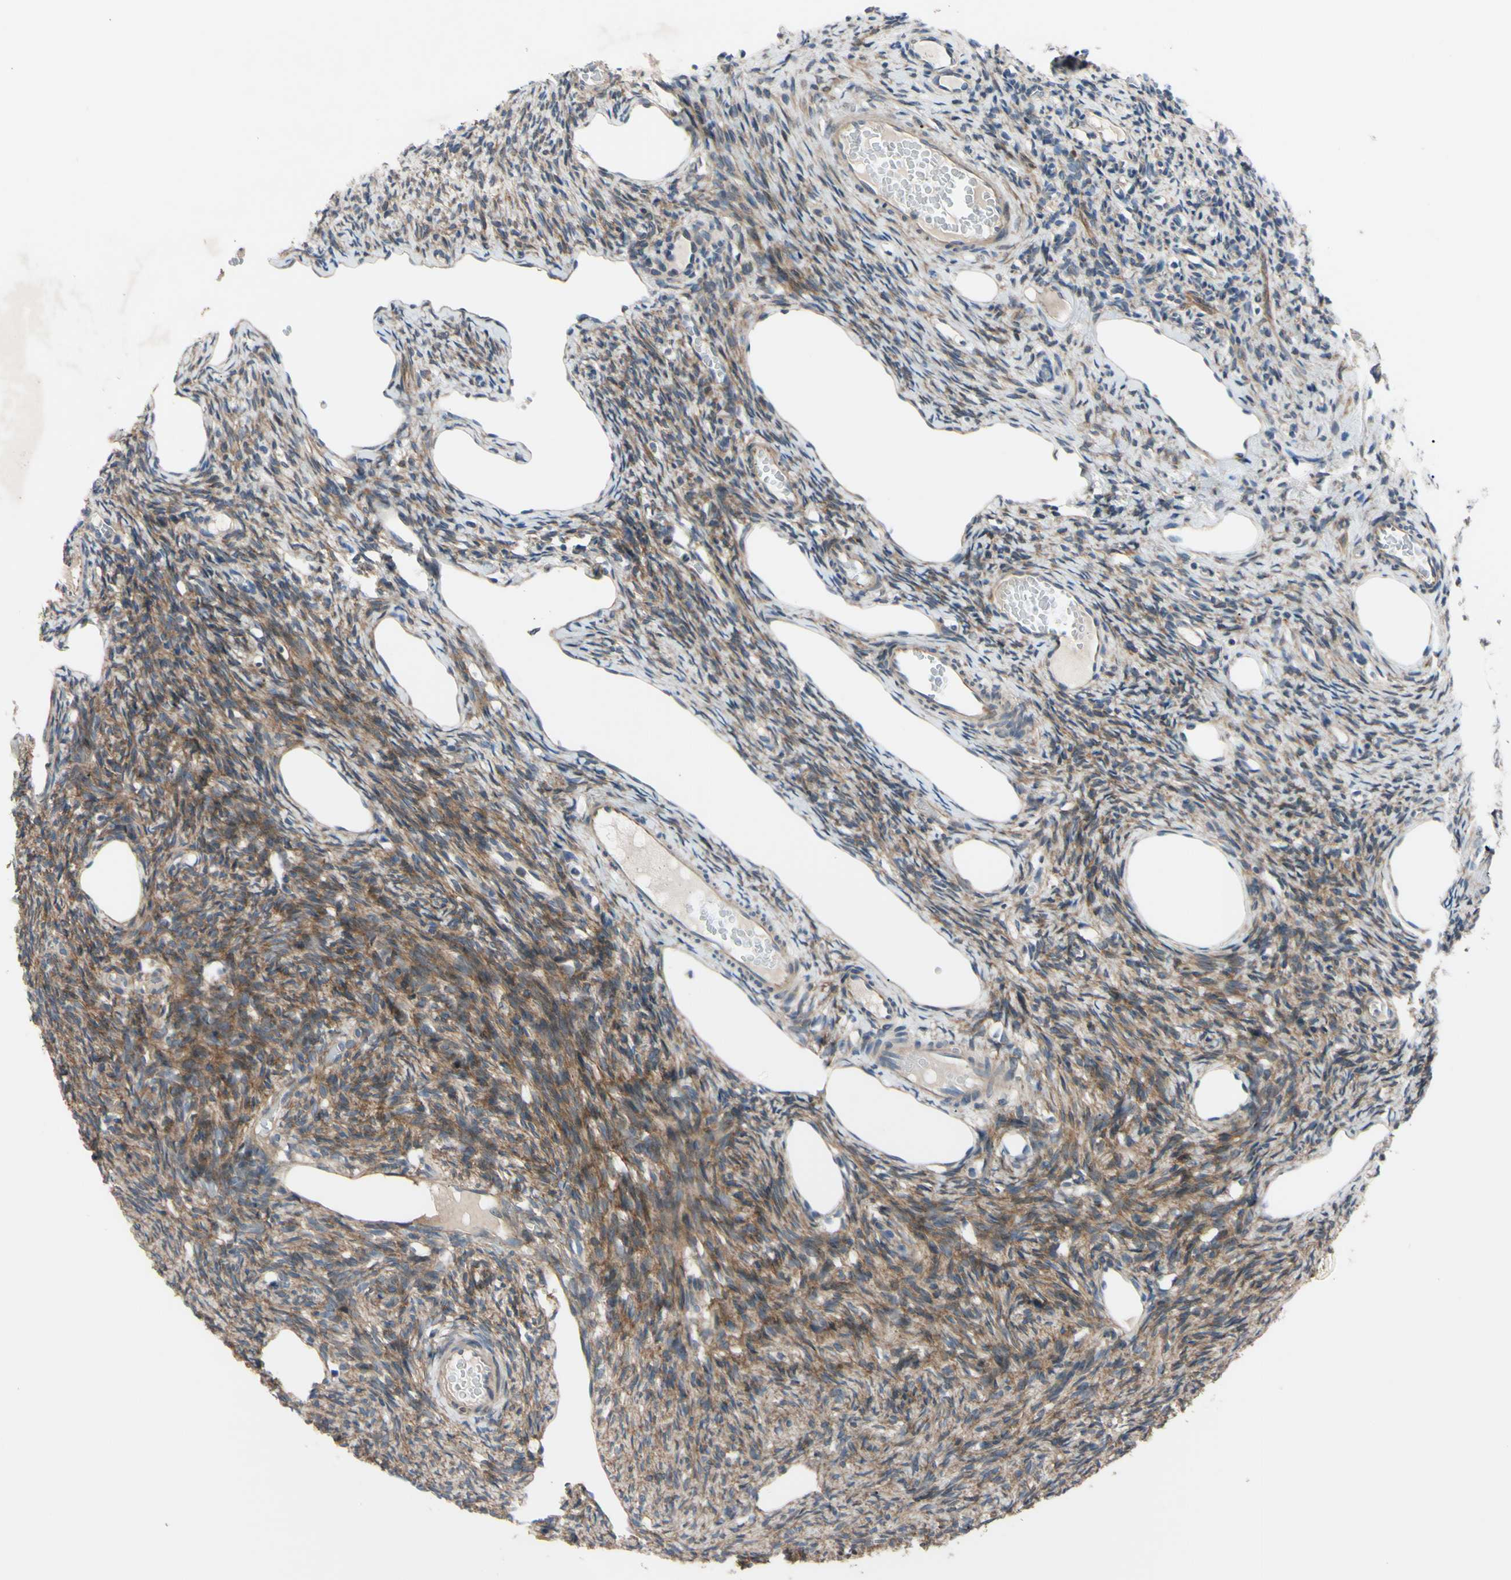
{"staining": {"intensity": "moderate", "quantity": ">75%", "location": "cytoplasmic/membranous"}, "tissue": "ovary", "cell_type": "Ovarian stroma cells", "image_type": "normal", "snomed": [{"axis": "morphology", "description": "Normal tissue, NOS"}, {"axis": "topography", "description": "Ovary"}], "caption": "Immunohistochemical staining of benign human ovary reveals moderate cytoplasmic/membranous protein expression in about >75% of ovarian stroma cells. The staining is performed using DAB (3,3'-diaminobenzidine) brown chromogen to label protein expression. The nuclei are counter-stained blue using hematoxylin.", "gene": "SVIL", "patient": {"sex": "female", "age": 33}}